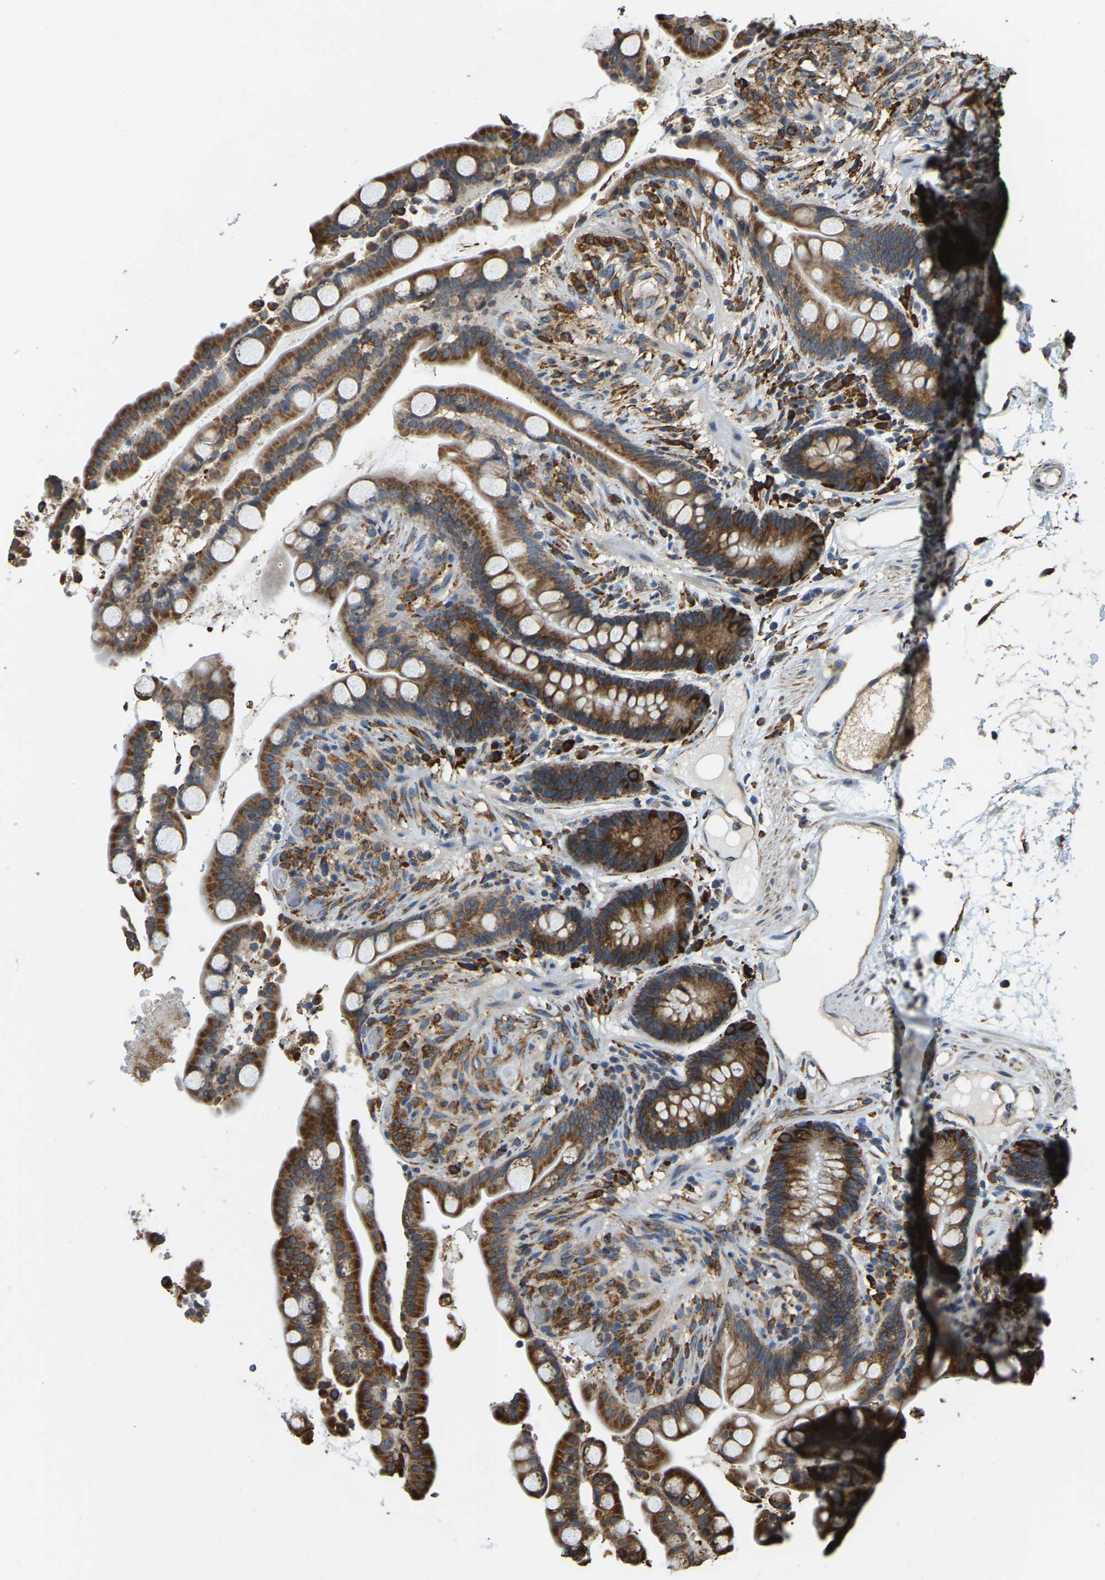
{"staining": {"intensity": "moderate", "quantity": "25%-75%", "location": "cytoplasmic/membranous"}, "tissue": "colon", "cell_type": "Endothelial cells", "image_type": "normal", "snomed": [{"axis": "morphology", "description": "Normal tissue, NOS"}, {"axis": "topography", "description": "Colon"}], "caption": "Brown immunohistochemical staining in benign human colon exhibits moderate cytoplasmic/membranous expression in approximately 25%-75% of endothelial cells.", "gene": "RNF115", "patient": {"sex": "male", "age": 73}}